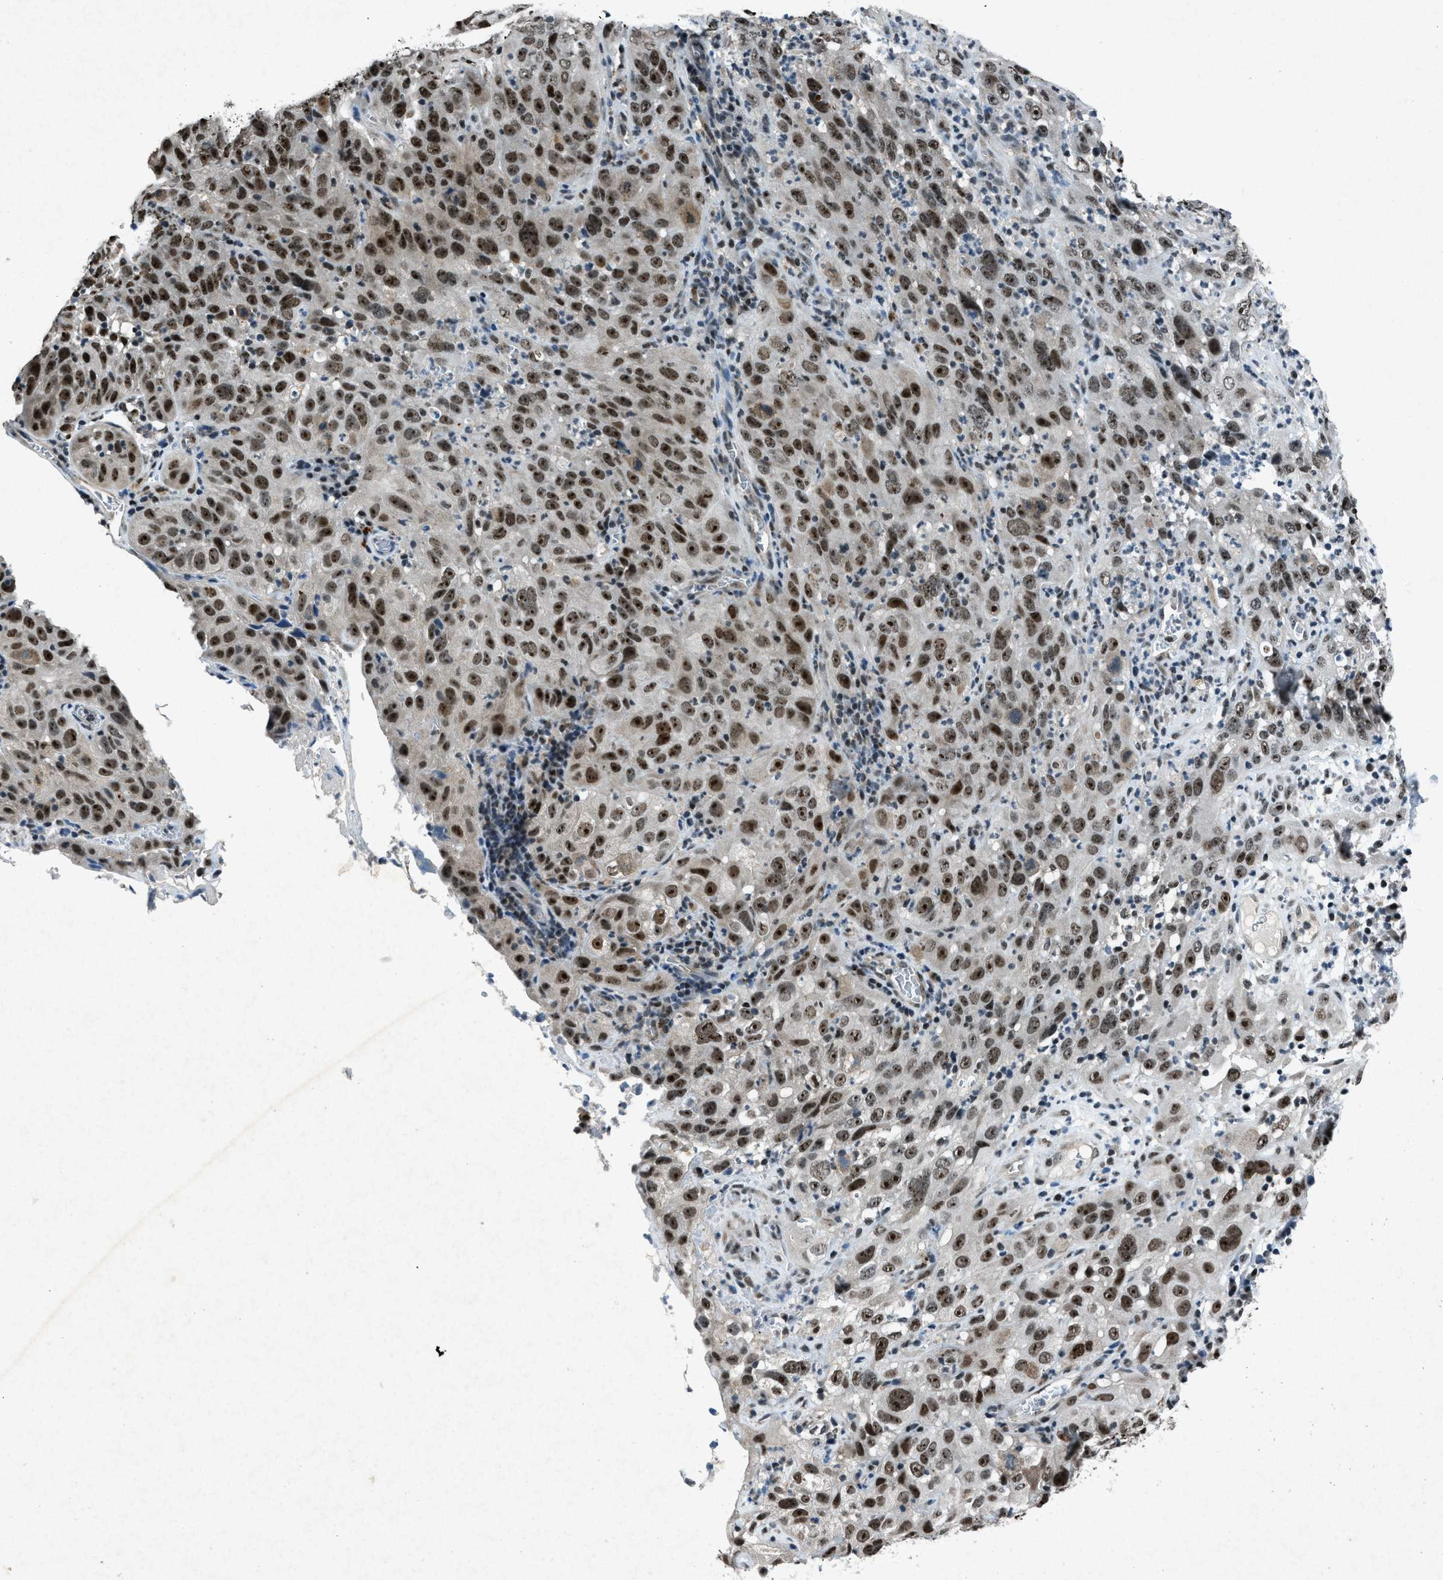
{"staining": {"intensity": "strong", "quantity": ">75%", "location": "nuclear"}, "tissue": "cervical cancer", "cell_type": "Tumor cells", "image_type": "cancer", "snomed": [{"axis": "morphology", "description": "Squamous cell carcinoma, NOS"}, {"axis": "topography", "description": "Cervix"}], "caption": "IHC (DAB (3,3'-diaminobenzidine)) staining of cervical cancer (squamous cell carcinoma) demonstrates strong nuclear protein positivity in approximately >75% of tumor cells.", "gene": "ADCY1", "patient": {"sex": "female", "age": 32}}